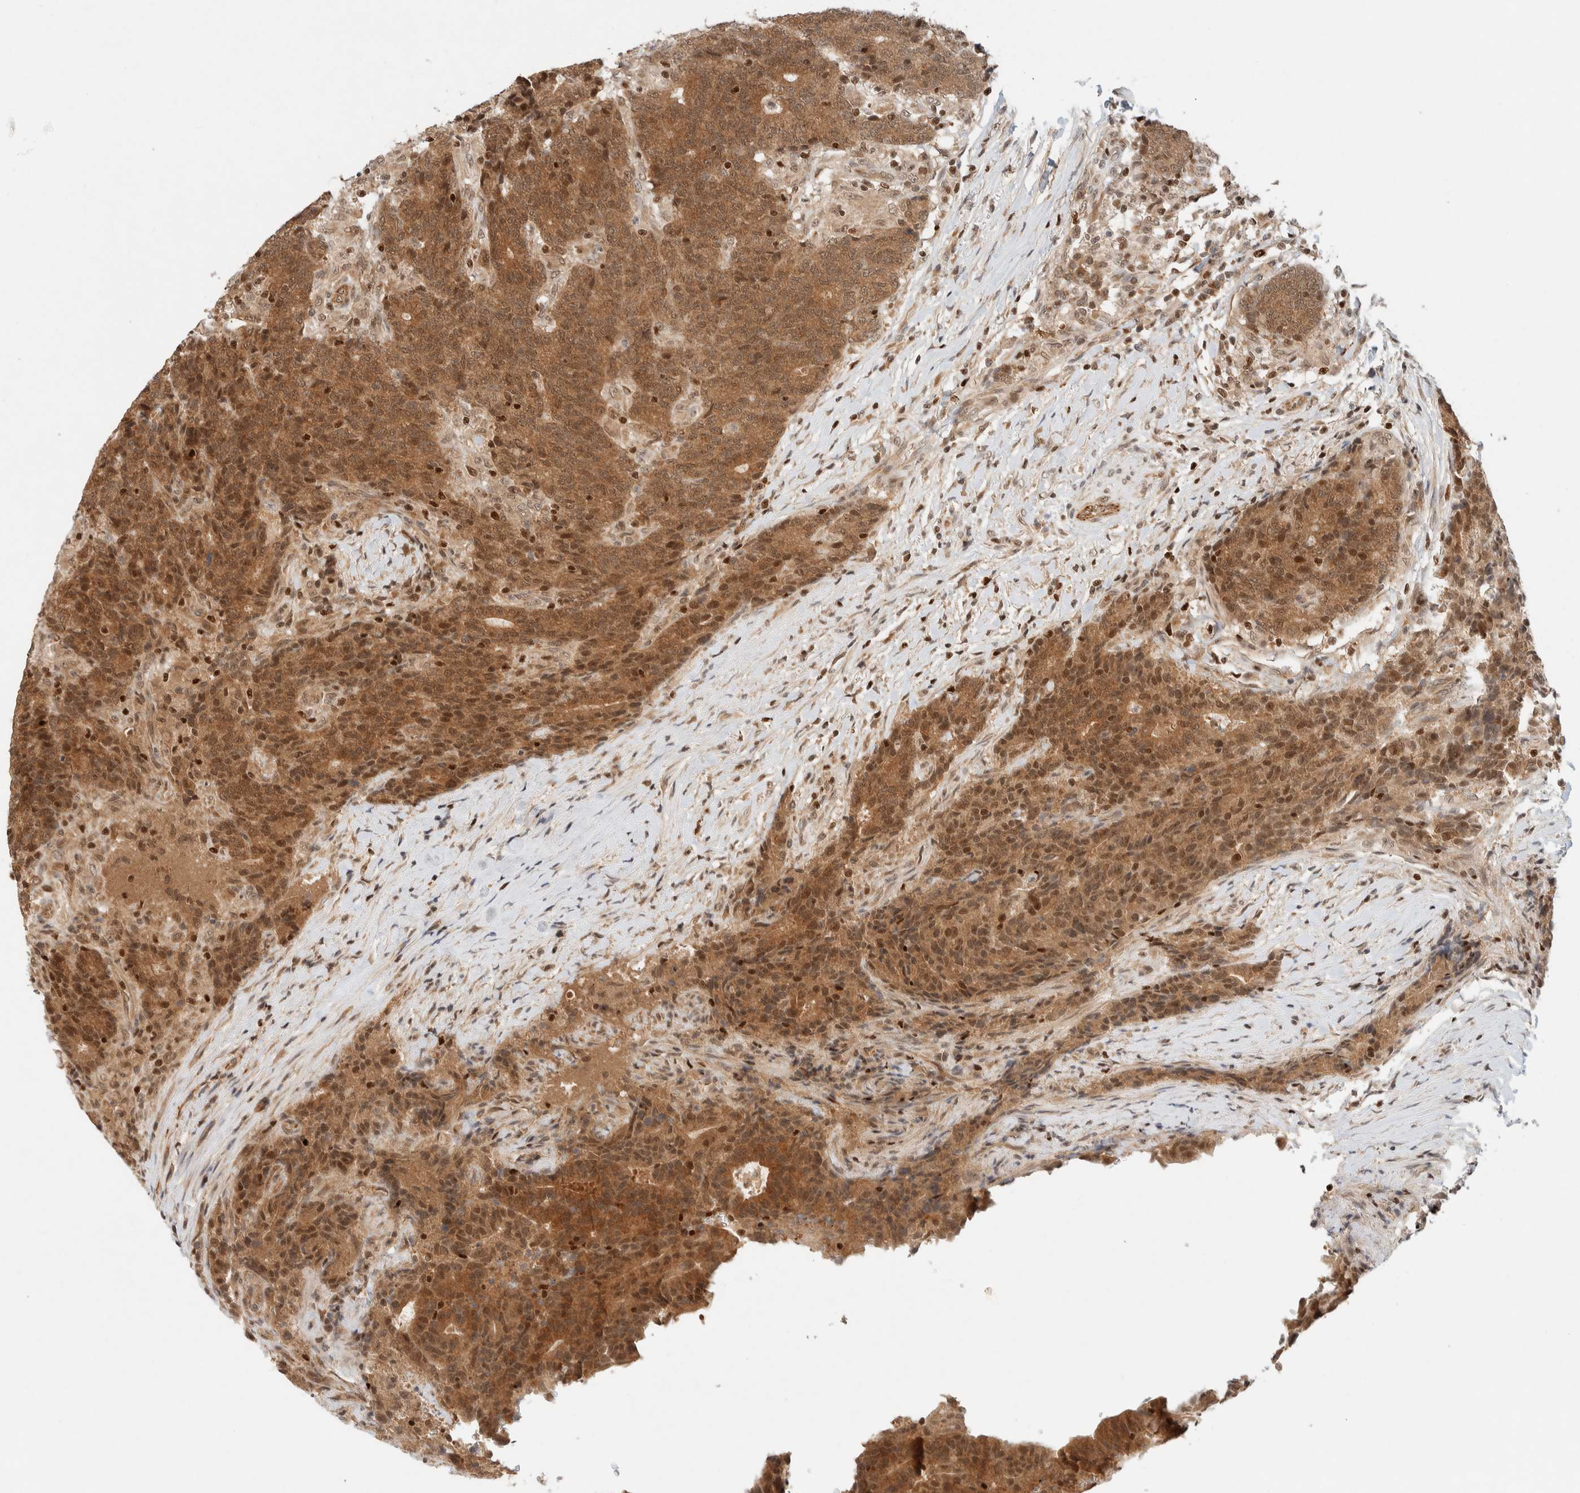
{"staining": {"intensity": "moderate", "quantity": ">75%", "location": "cytoplasmic/membranous,nuclear"}, "tissue": "colorectal cancer", "cell_type": "Tumor cells", "image_type": "cancer", "snomed": [{"axis": "morphology", "description": "Normal tissue, NOS"}, {"axis": "morphology", "description": "Adenocarcinoma, NOS"}, {"axis": "topography", "description": "Colon"}], "caption": "Brown immunohistochemical staining in human colorectal cancer (adenocarcinoma) shows moderate cytoplasmic/membranous and nuclear positivity in approximately >75% of tumor cells.", "gene": "C8orf76", "patient": {"sex": "female", "age": 75}}